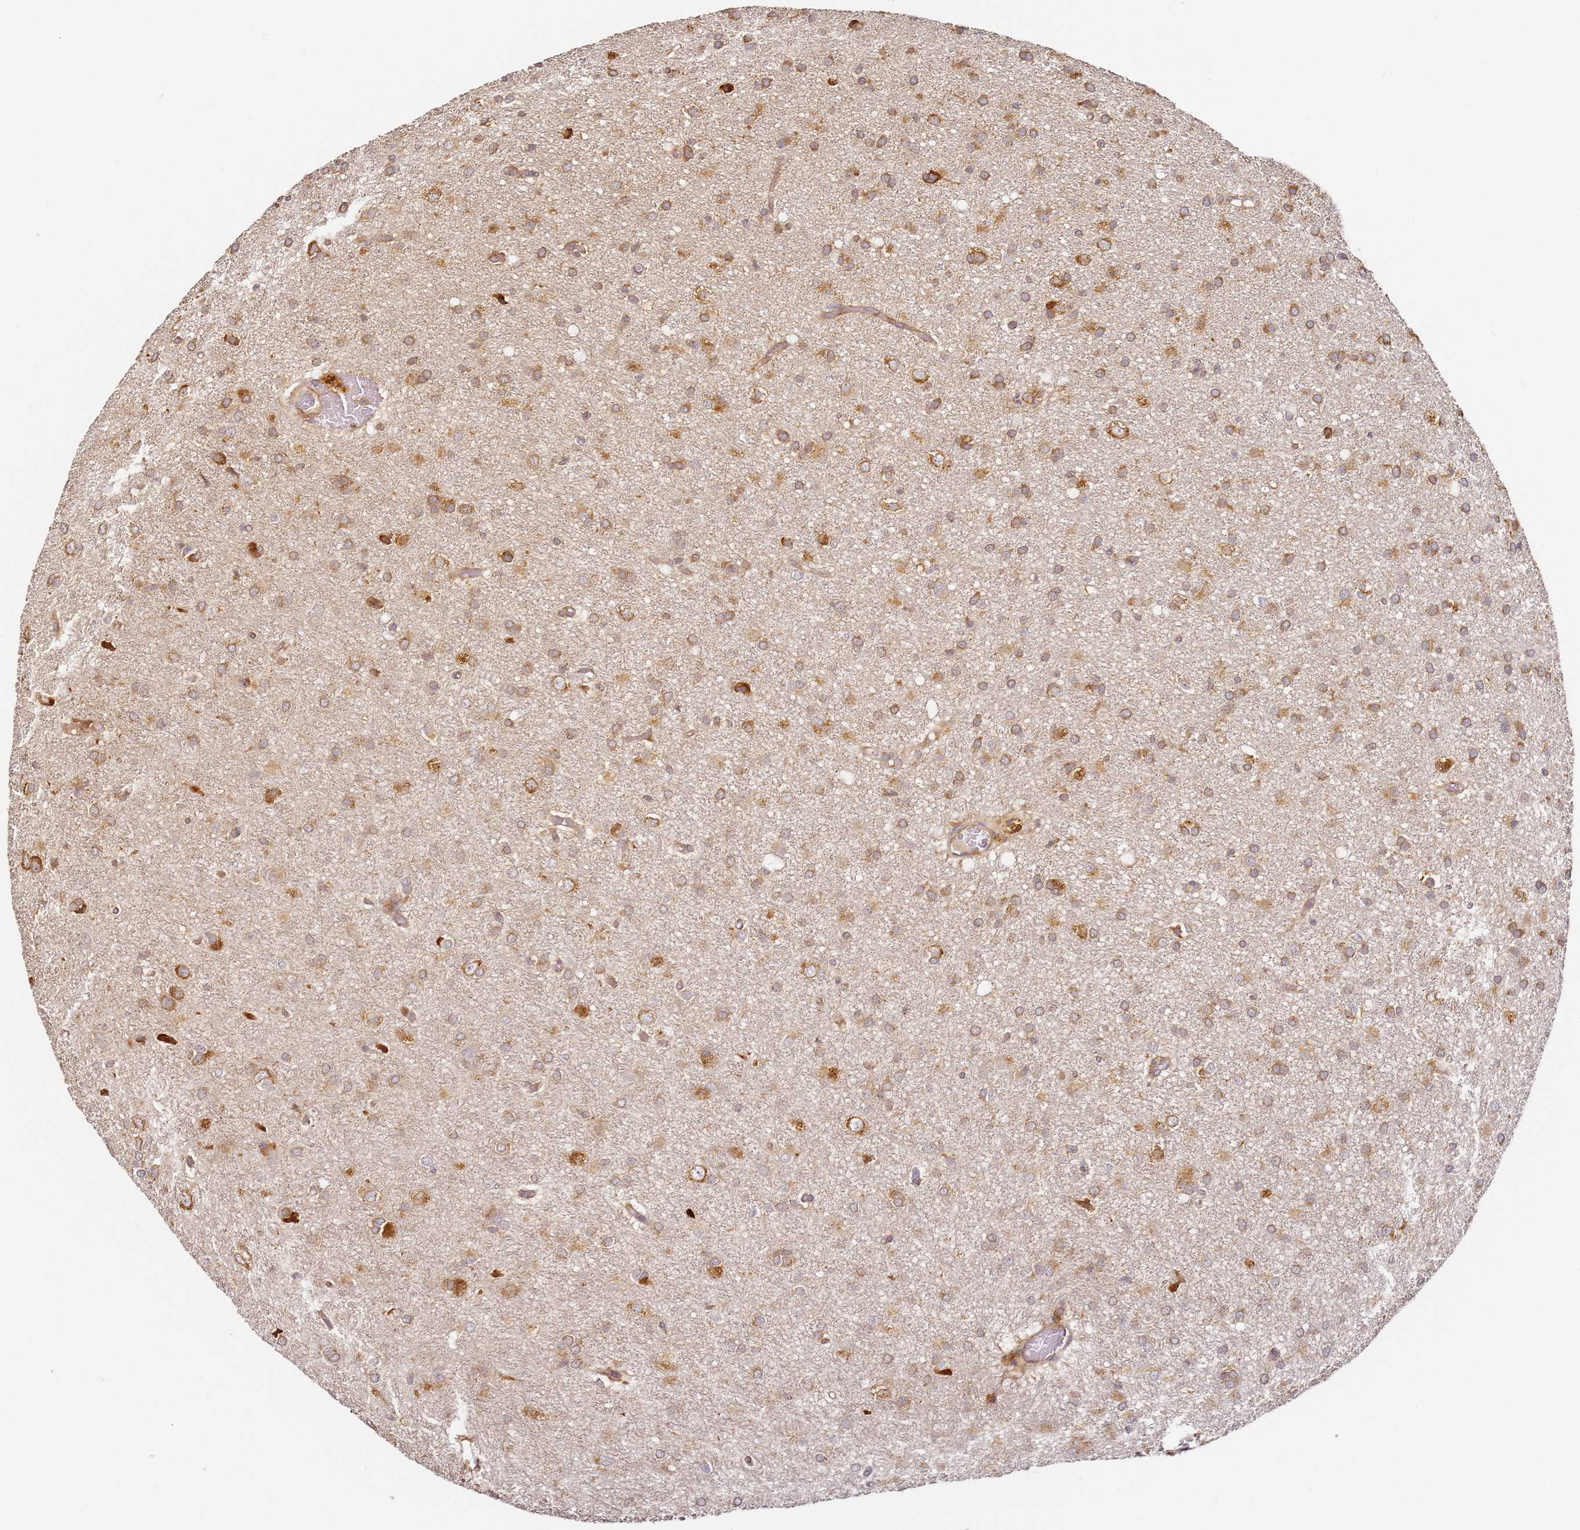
{"staining": {"intensity": "moderate", "quantity": "25%-75%", "location": "cytoplasmic/membranous"}, "tissue": "glioma", "cell_type": "Tumor cells", "image_type": "cancer", "snomed": [{"axis": "morphology", "description": "Glioma, malignant, High grade"}, {"axis": "topography", "description": "Brain"}], "caption": "Immunohistochemistry of glioma reveals medium levels of moderate cytoplasmic/membranous staining in approximately 25%-75% of tumor cells.", "gene": "RPS3A", "patient": {"sex": "female", "age": 50}}